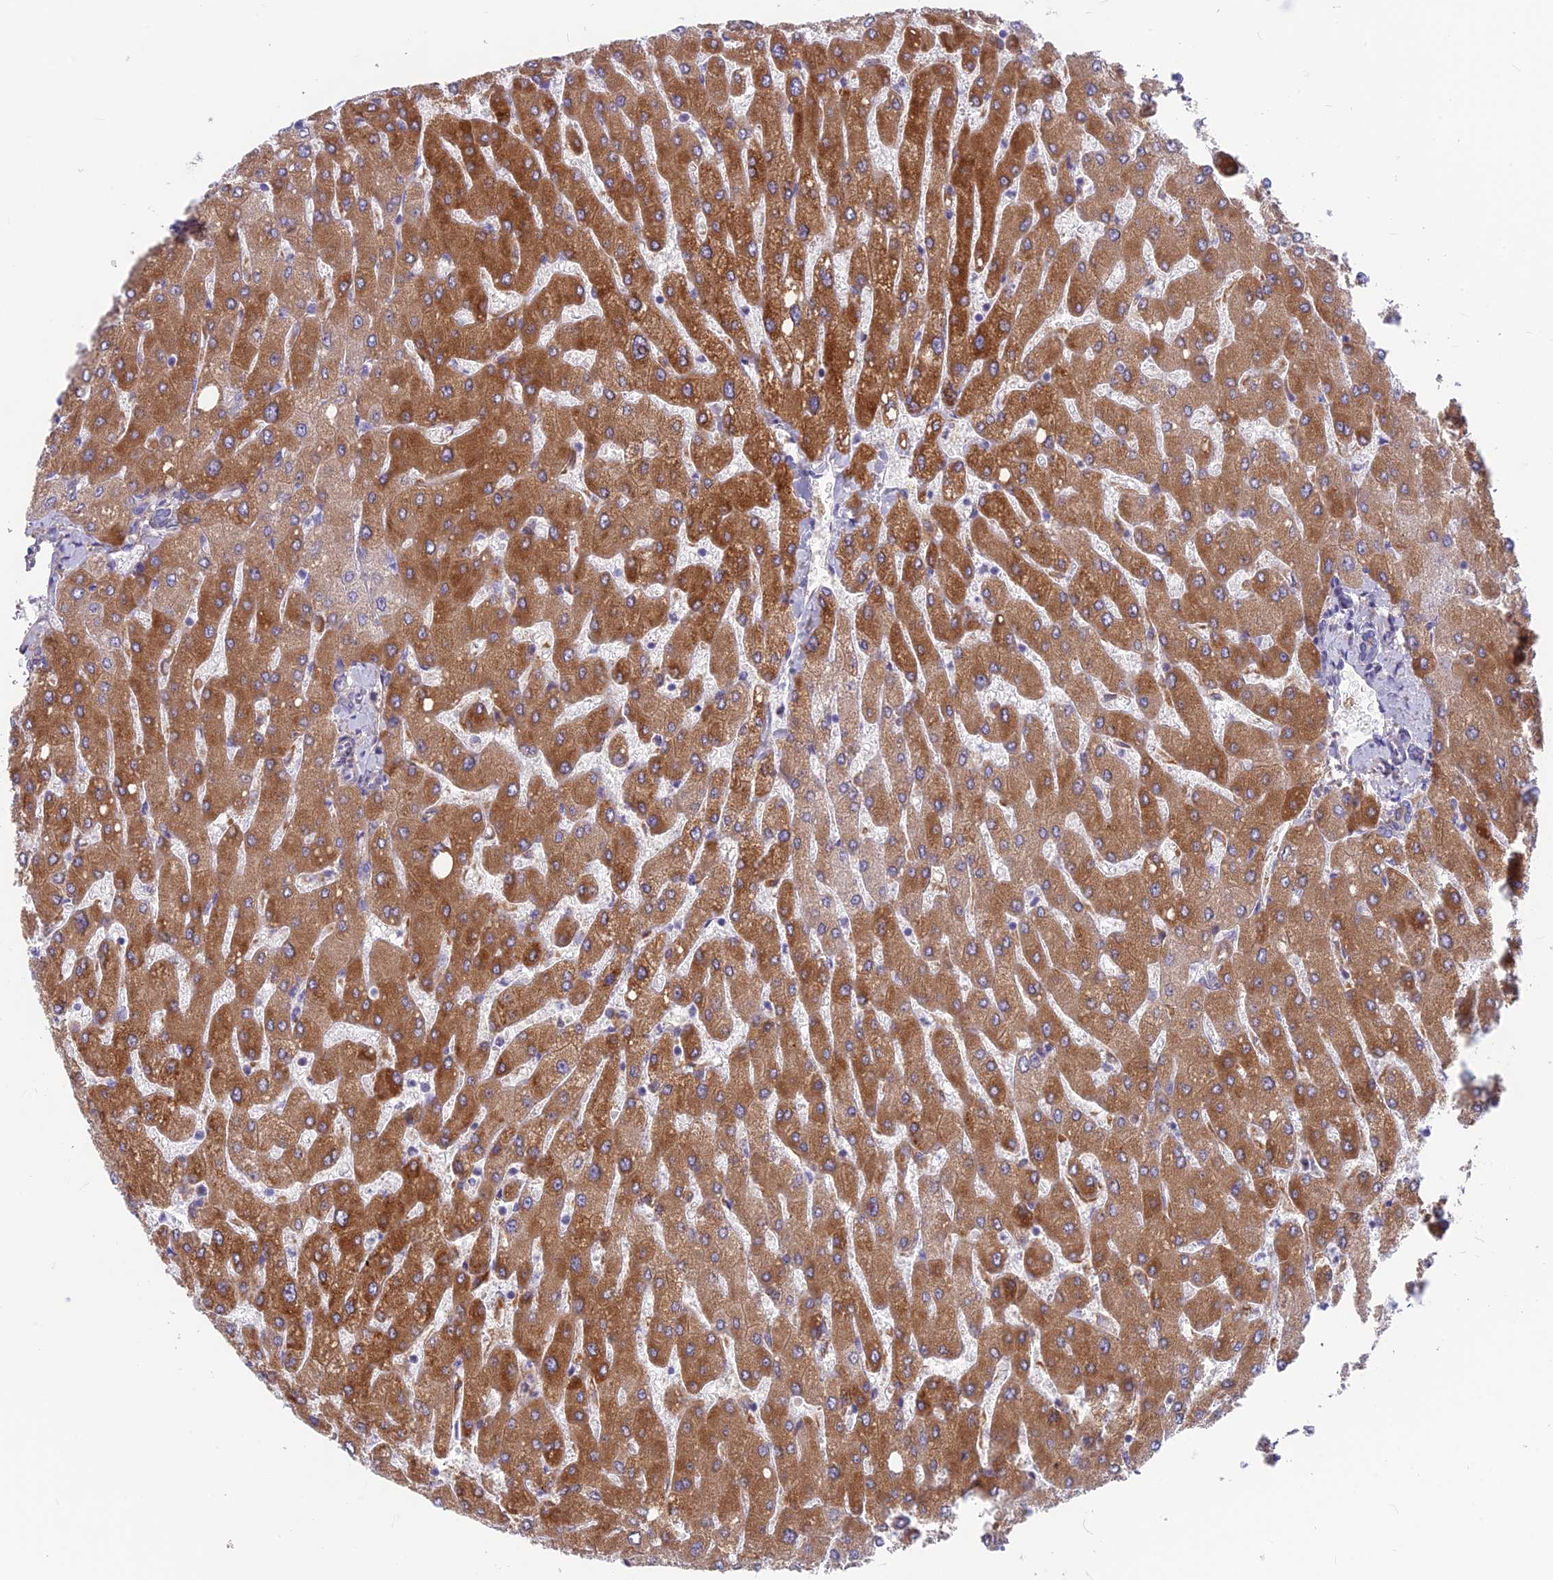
{"staining": {"intensity": "weak", "quantity": "25%-75%", "location": "cytoplasmic/membranous"}, "tissue": "liver", "cell_type": "Cholangiocytes", "image_type": "normal", "snomed": [{"axis": "morphology", "description": "Normal tissue, NOS"}, {"axis": "topography", "description": "Liver"}], "caption": "Protein expression analysis of normal liver displays weak cytoplasmic/membranous expression in approximately 25%-75% of cholangiocytes.", "gene": "PLAC9", "patient": {"sex": "male", "age": 55}}